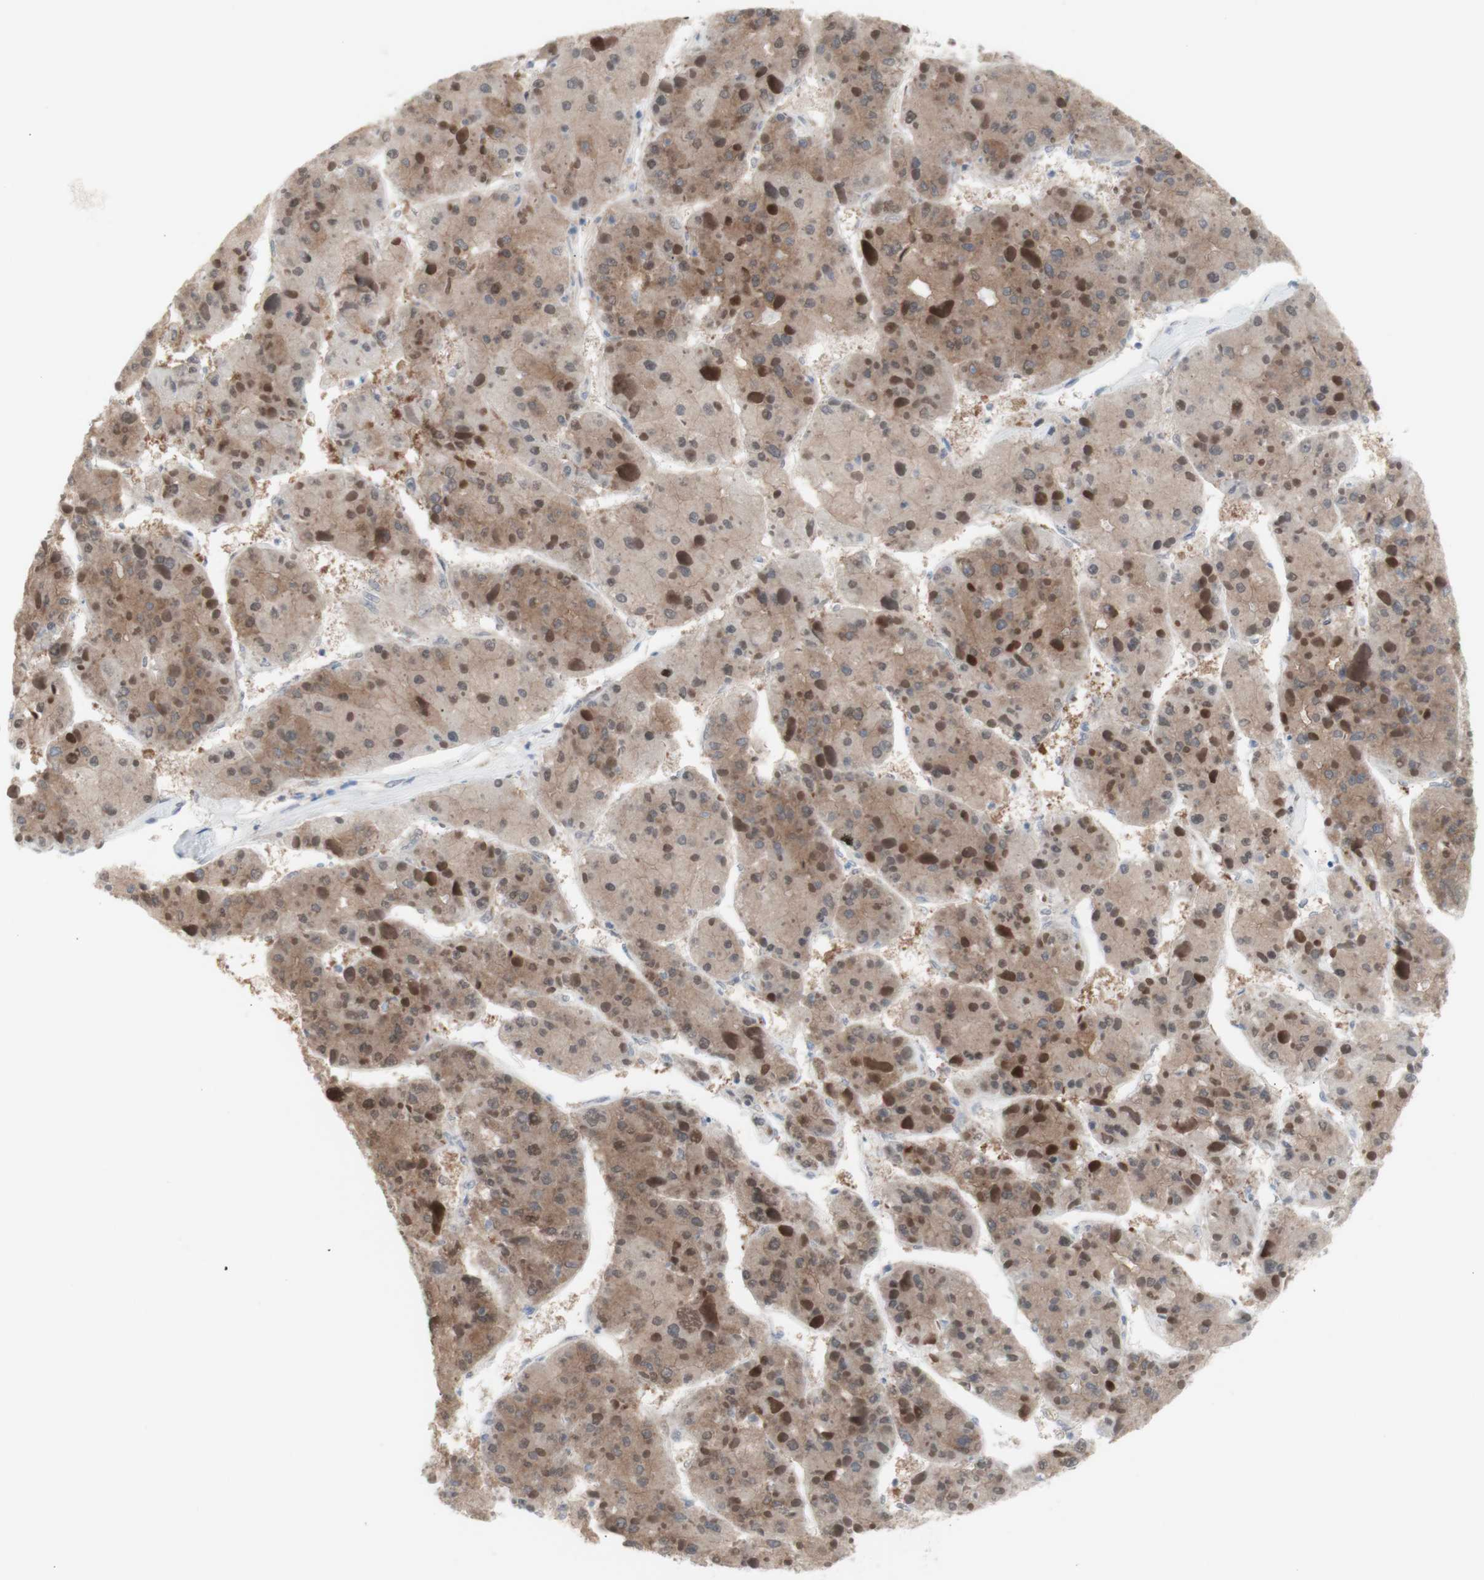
{"staining": {"intensity": "moderate", "quantity": ">75%", "location": "cytoplasmic/membranous"}, "tissue": "liver cancer", "cell_type": "Tumor cells", "image_type": "cancer", "snomed": [{"axis": "morphology", "description": "Carcinoma, Hepatocellular, NOS"}, {"axis": "topography", "description": "Liver"}], "caption": "Human hepatocellular carcinoma (liver) stained with a protein marker shows moderate staining in tumor cells.", "gene": "PRMT5", "patient": {"sex": "female", "age": 73}}